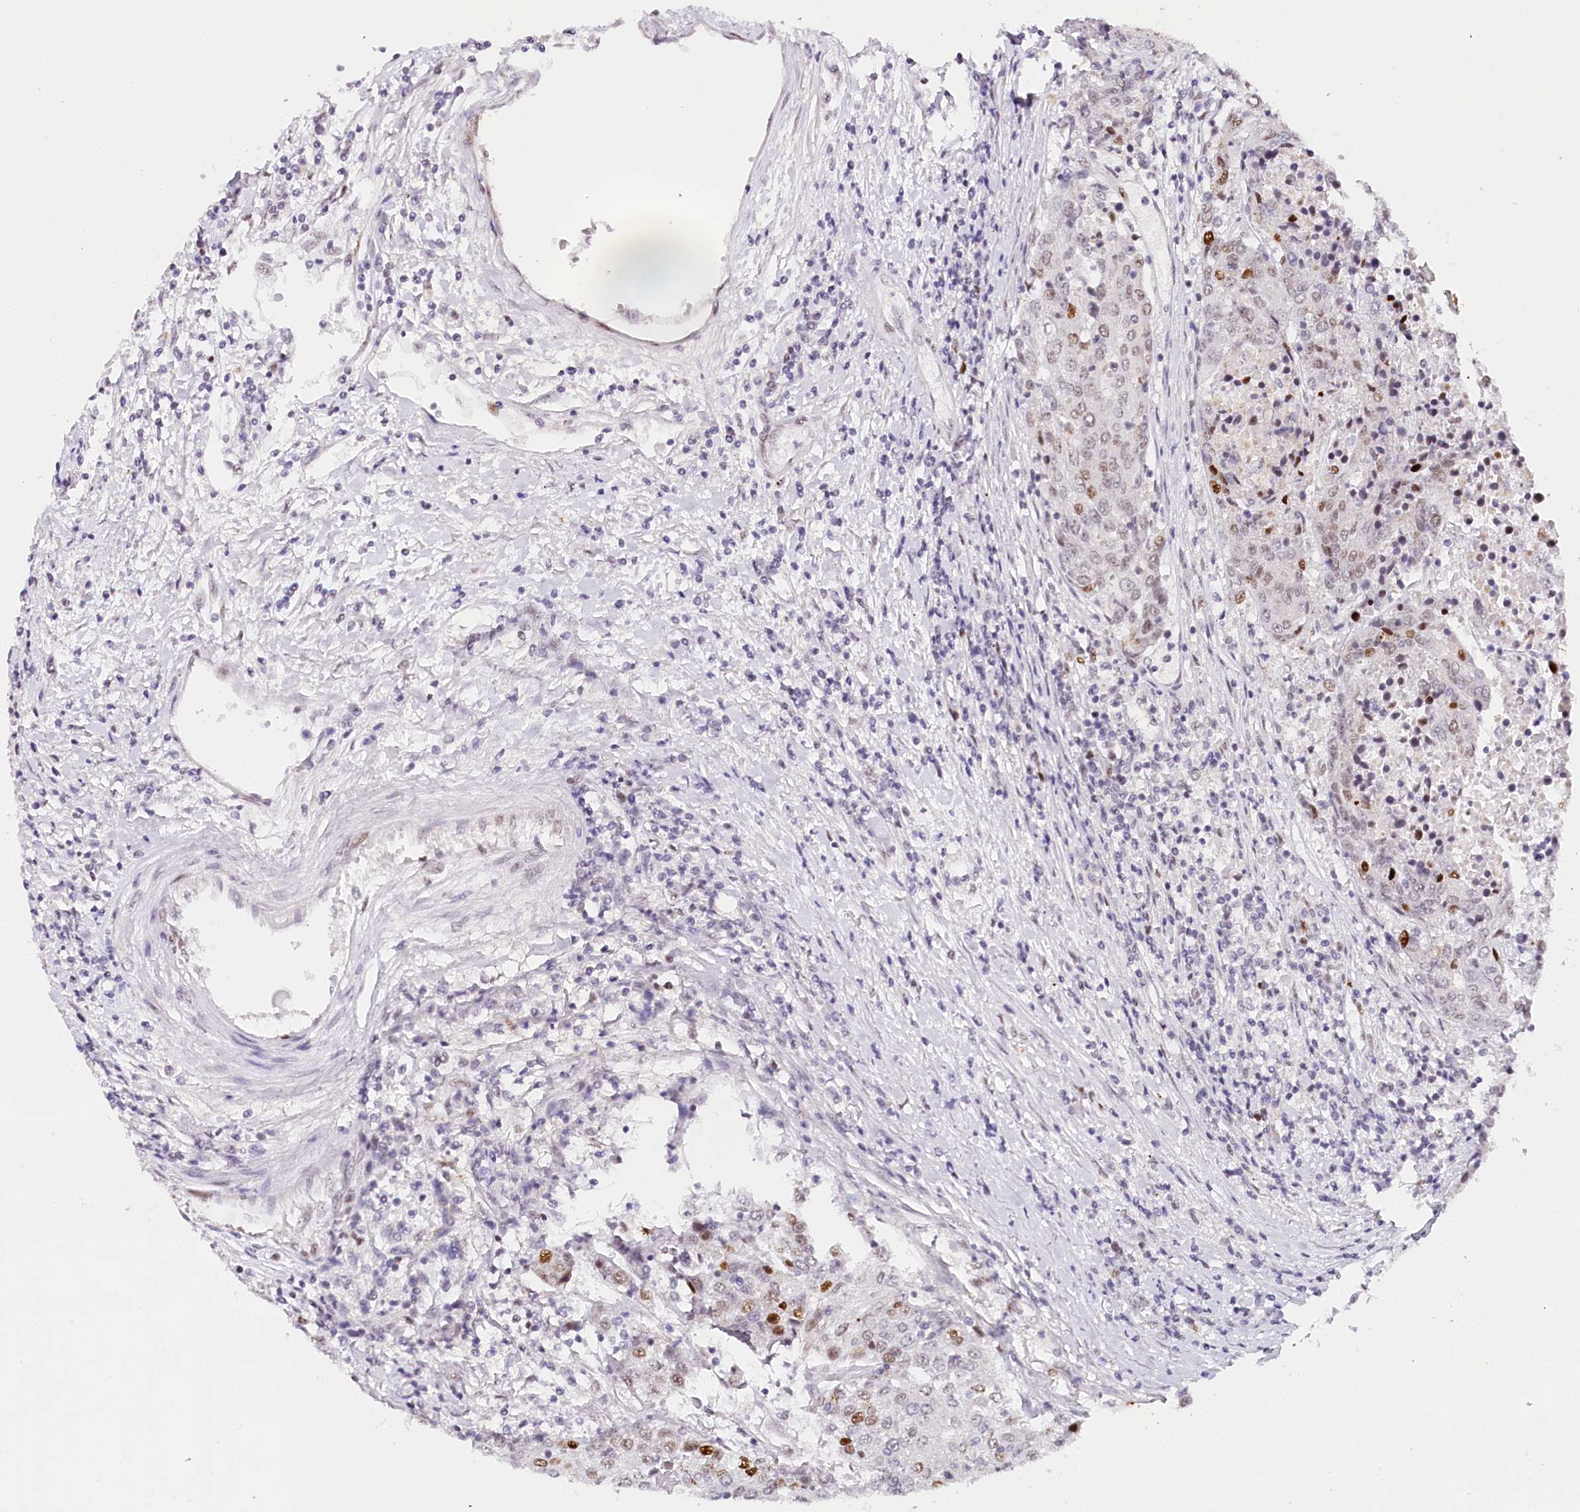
{"staining": {"intensity": "moderate", "quantity": "<25%", "location": "nuclear"}, "tissue": "urothelial cancer", "cell_type": "Tumor cells", "image_type": "cancer", "snomed": [{"axis": "morphology", "description": "Urothelial carcinoma, High grade"}, {"axis": "topography", "description": "Urinary bladder"}], "caption": "Urothelial cancer stained with a protein marker shows moderate staining in tumor cells.", "gene": "TP53", "patient": {"sex": "female", "age": 85}}